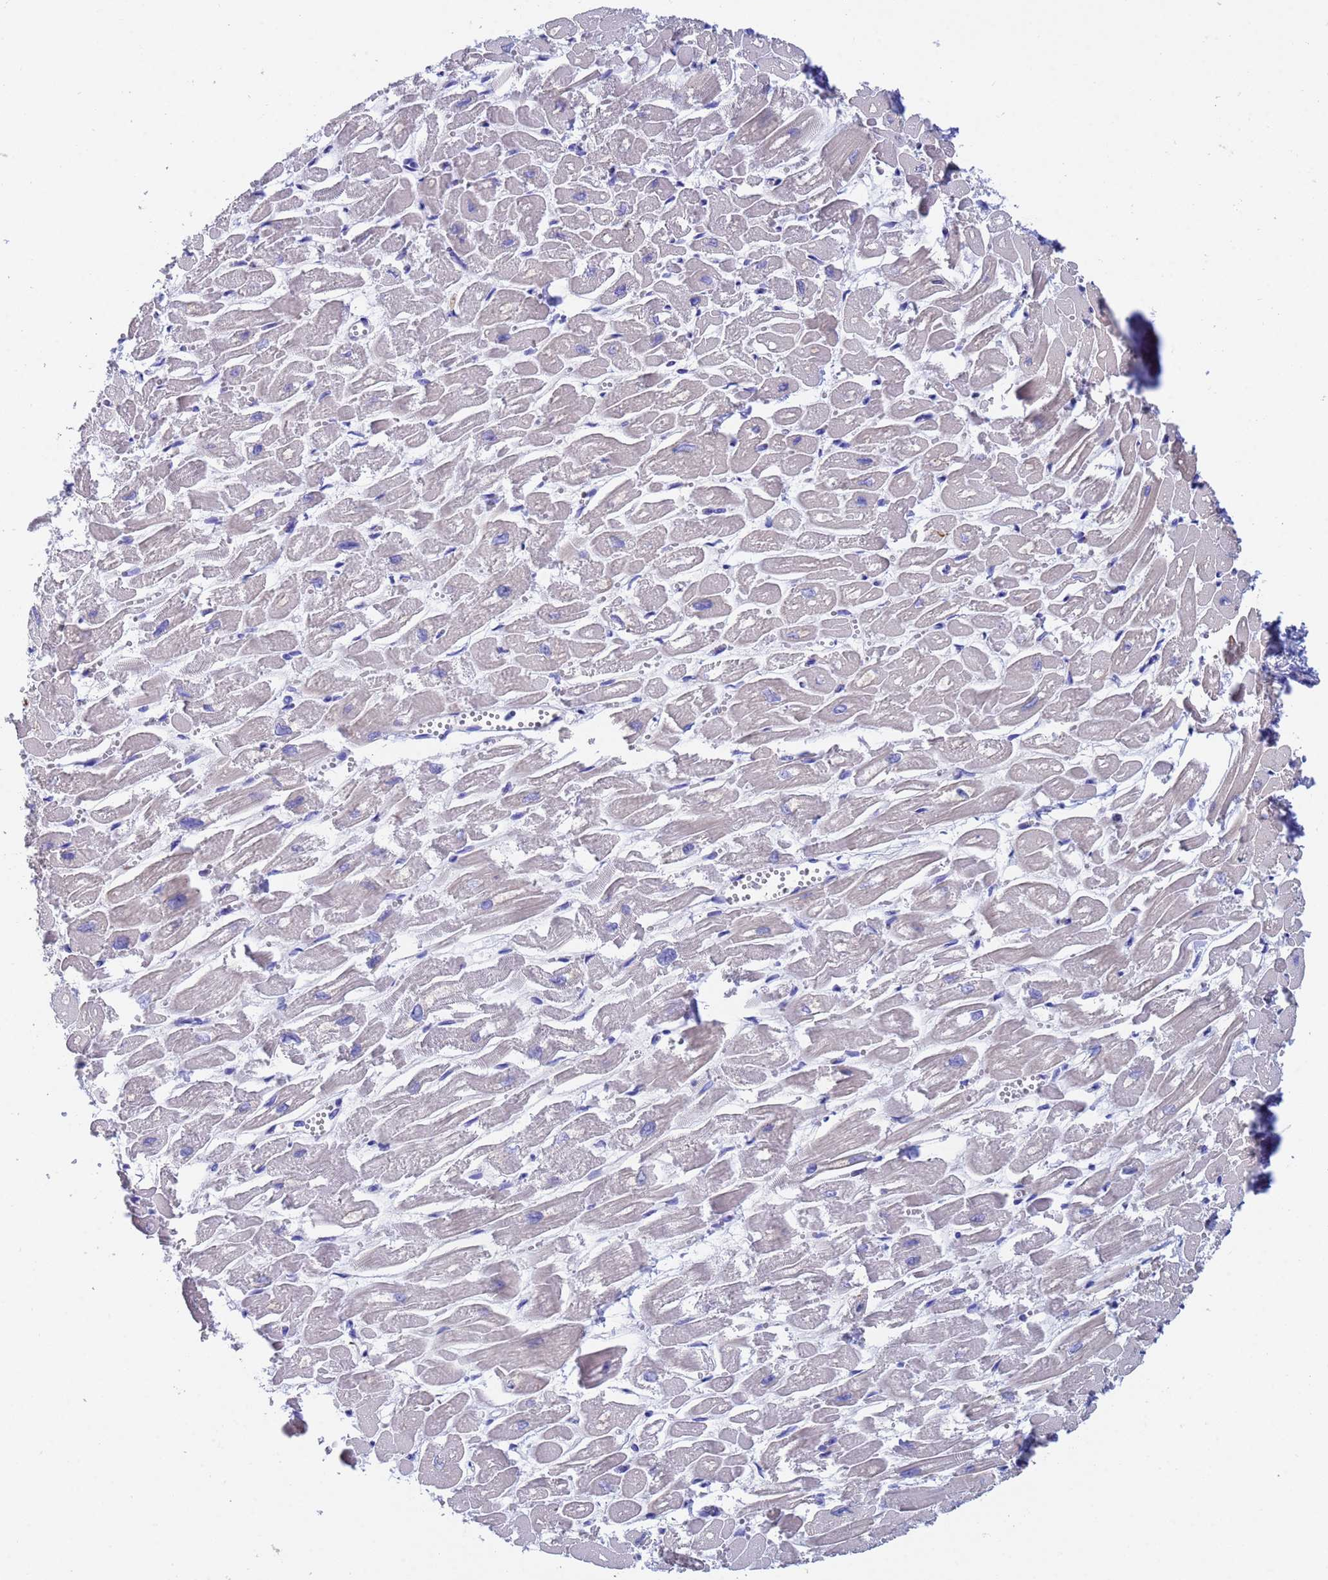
{"staining": {"intensity": "weak", "quantity": "25%-75%", "location": "cytoplasmic/membranous"}, "tissue": "heart muscle", "cell_type": "Cardiomyocytes", "image_type": "normal", "snomed": [{"axis": "morphology", "description": "Normal tissue, NOS"}, {"axis": "topography", "description": "Heart"}], "caption": "Cardiomyocytes reveal weak cytoplasmic/membranous expression in approximately 25%-75% of cells in normal heart muscle.", "gene": "UBE2O", "patient": {"sex": "male", "age": 54}}